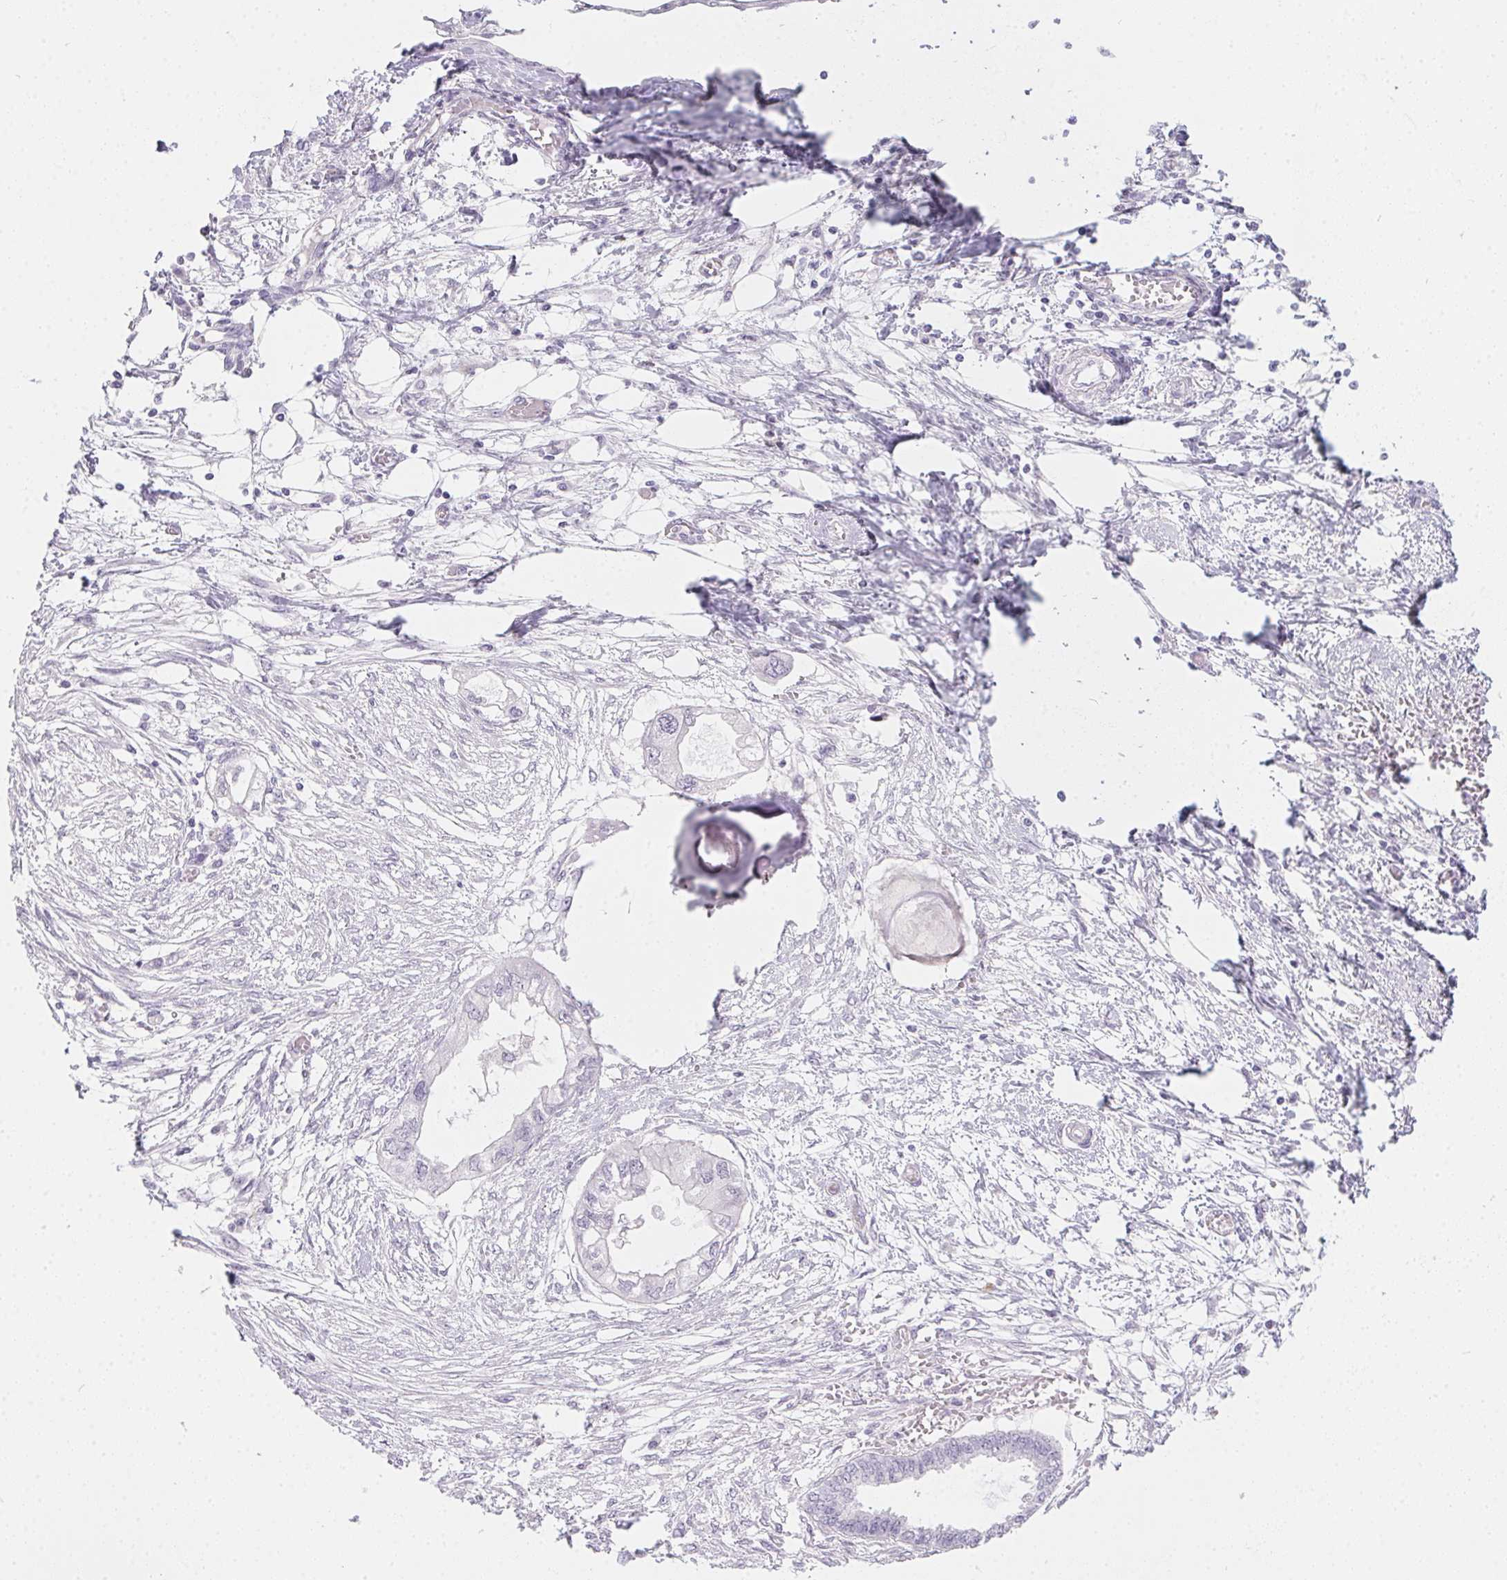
{"staining": {"intensity": "negative", "quantity": "none", "location": "none"}, "tissue": "endometrial cancer", "cell_type": "Tumor cells", "image_type": "cancer", "snomed": [{"axis": "morphology", "description": "Adenocarcinoma, NOS"}, {"axis": "morphology", "description": "Adenocarcinoma, metastatic, NOS"}, {"axis": "topography", "description": "Adipose tissue"}, {"axis": "topography", "description": "Endometrium"}], "caption": "A photomicrograph of human endometrial cancer (metastatic adenocarcinoma) is negative for staining in tumor cells. (Immunohistochemistry, brightfield microscopy, high magnification).", "gene": "MORC1", "patient": {"sex": "female", "age": 67}}